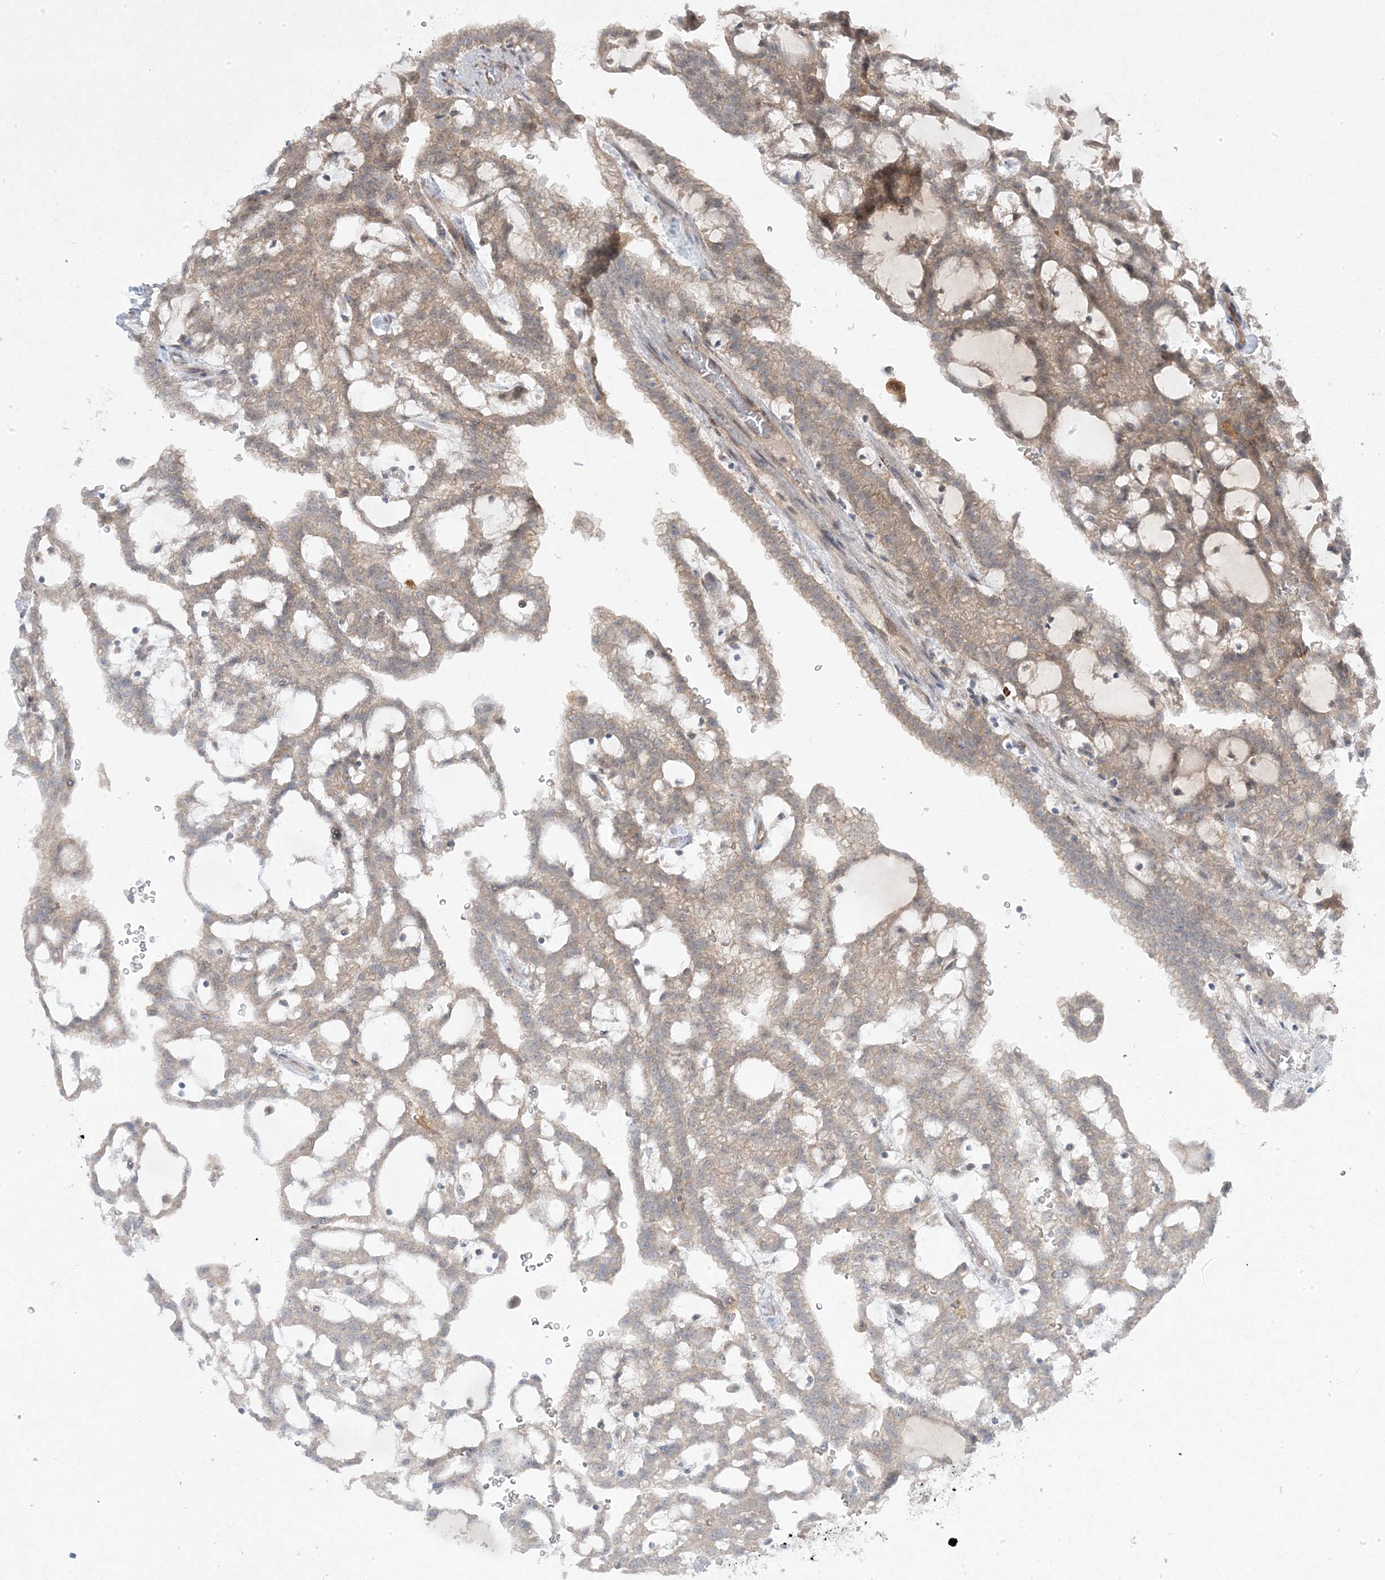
{"staining": {"intensity": "weak", "quantity": "<25%", "location": "cytoplasmic/membranous"}, "tissue": "renal cancer", "cell_type": "Tumor cells", "image_type": "cancer", "snomed": [{"axis": "morphology", "description": "Adenocarcinoma, NOS"}, {"axis": "topography", "description": "Kidney"}], "caption": "IHC photomicrograph of human adenocarcinoma (renal) stained for a protein (brown), which demonstrates no expression in tumor cells. (DAB (3,3'-diaminobenzidine) IHC with hematoxylin counter stain).", "gene": "PLEKHM2", "patient": {"sex": "male", "age": 63}}